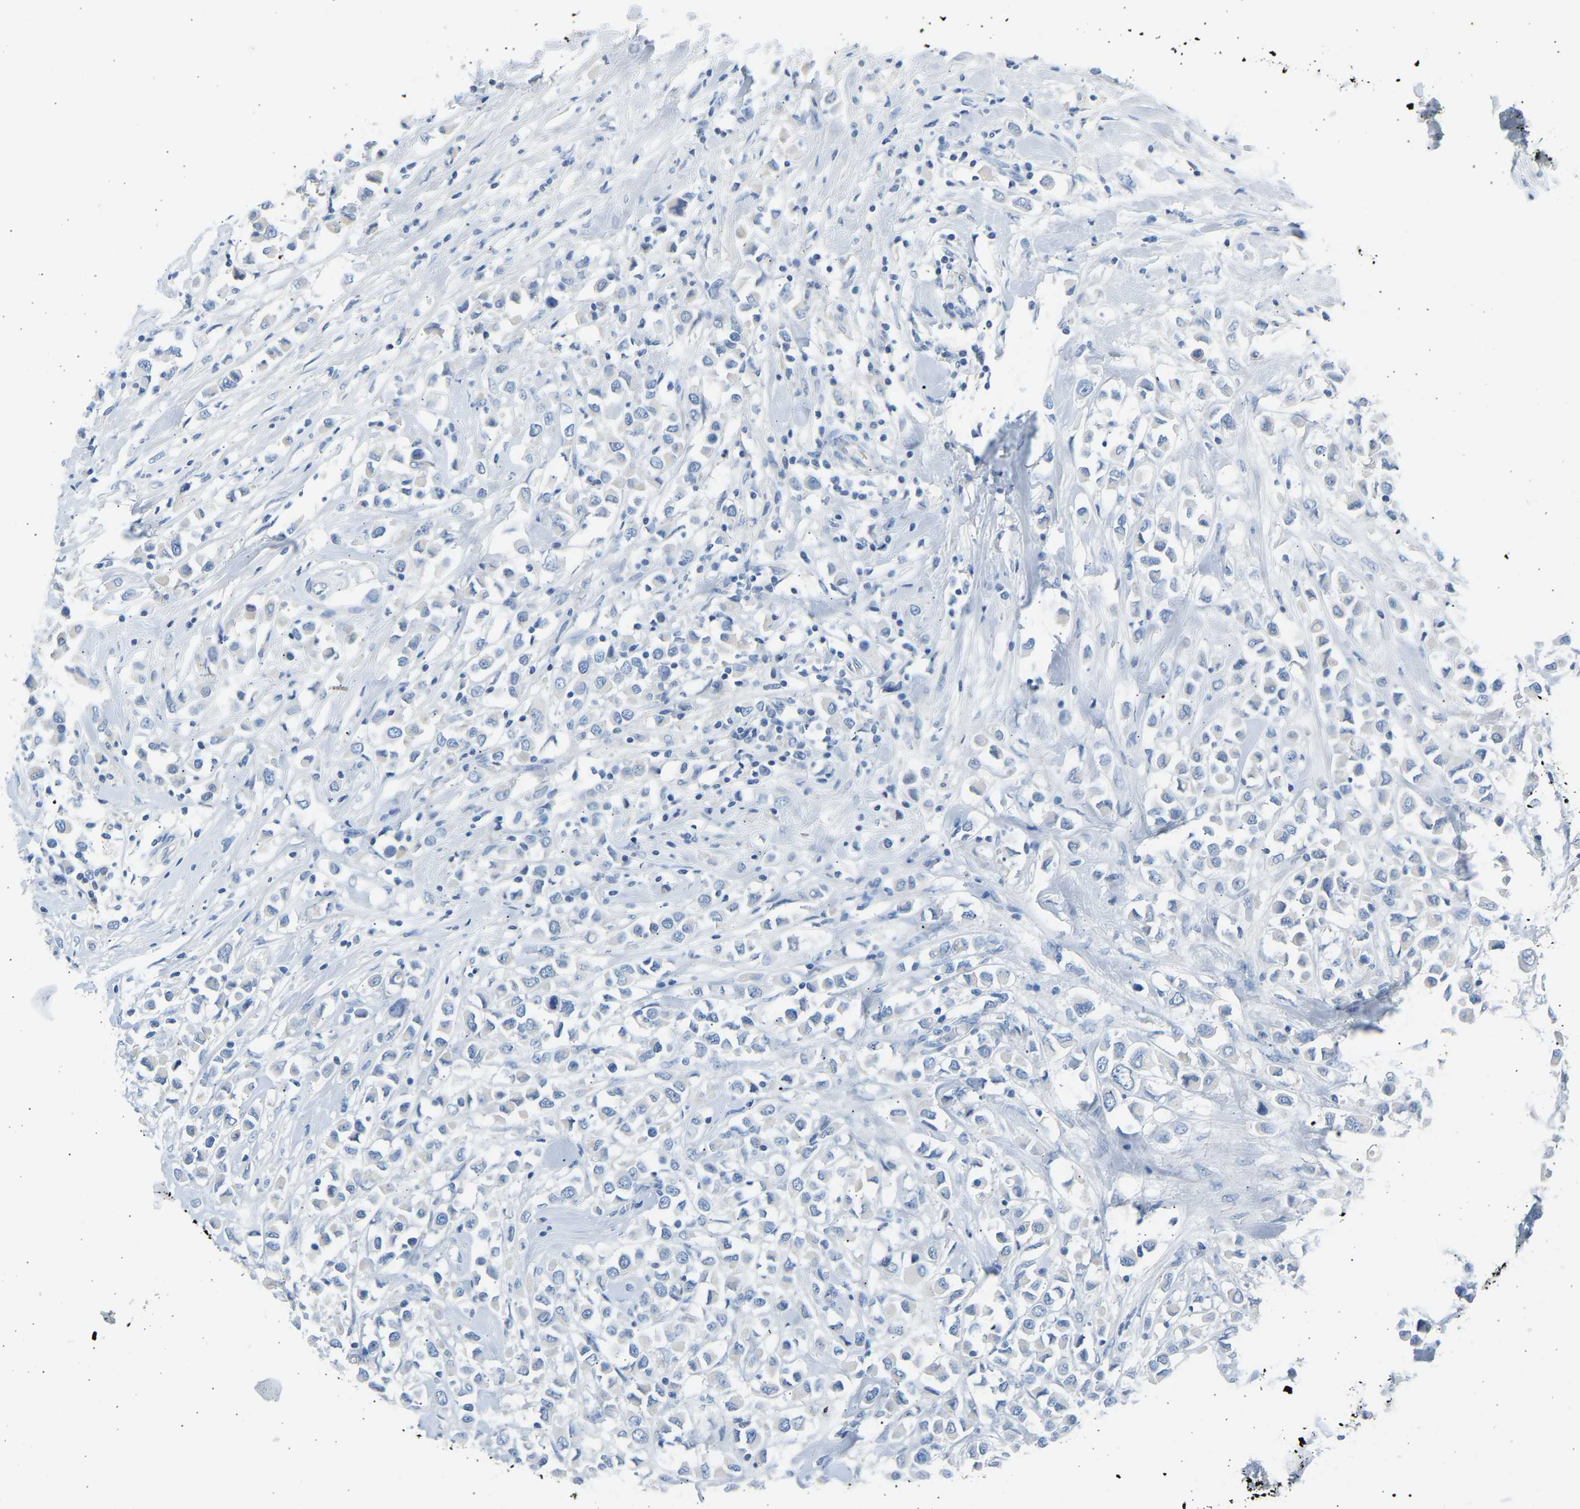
{"staining": {"intensity": "negative", "quantity": "none", "location": "none"}, "tissue": "breast cancer", "cell_type": "Tumor cells", "image_type": "cancer", "snomed": [{"axis": "morphology", "description": "Duct carcinoma"}, {"axis": "topography", "description": "Breast"}], "caption": "This micrograph is of invasive ductal carcinoma (breast) stained with immunohistochemistry to label a protein in brown with the nuclei are counter-stained blue. There is no expression in tumor cells.", "gene": "GNAS", "patient": {"sex": "female", "age": 61}}